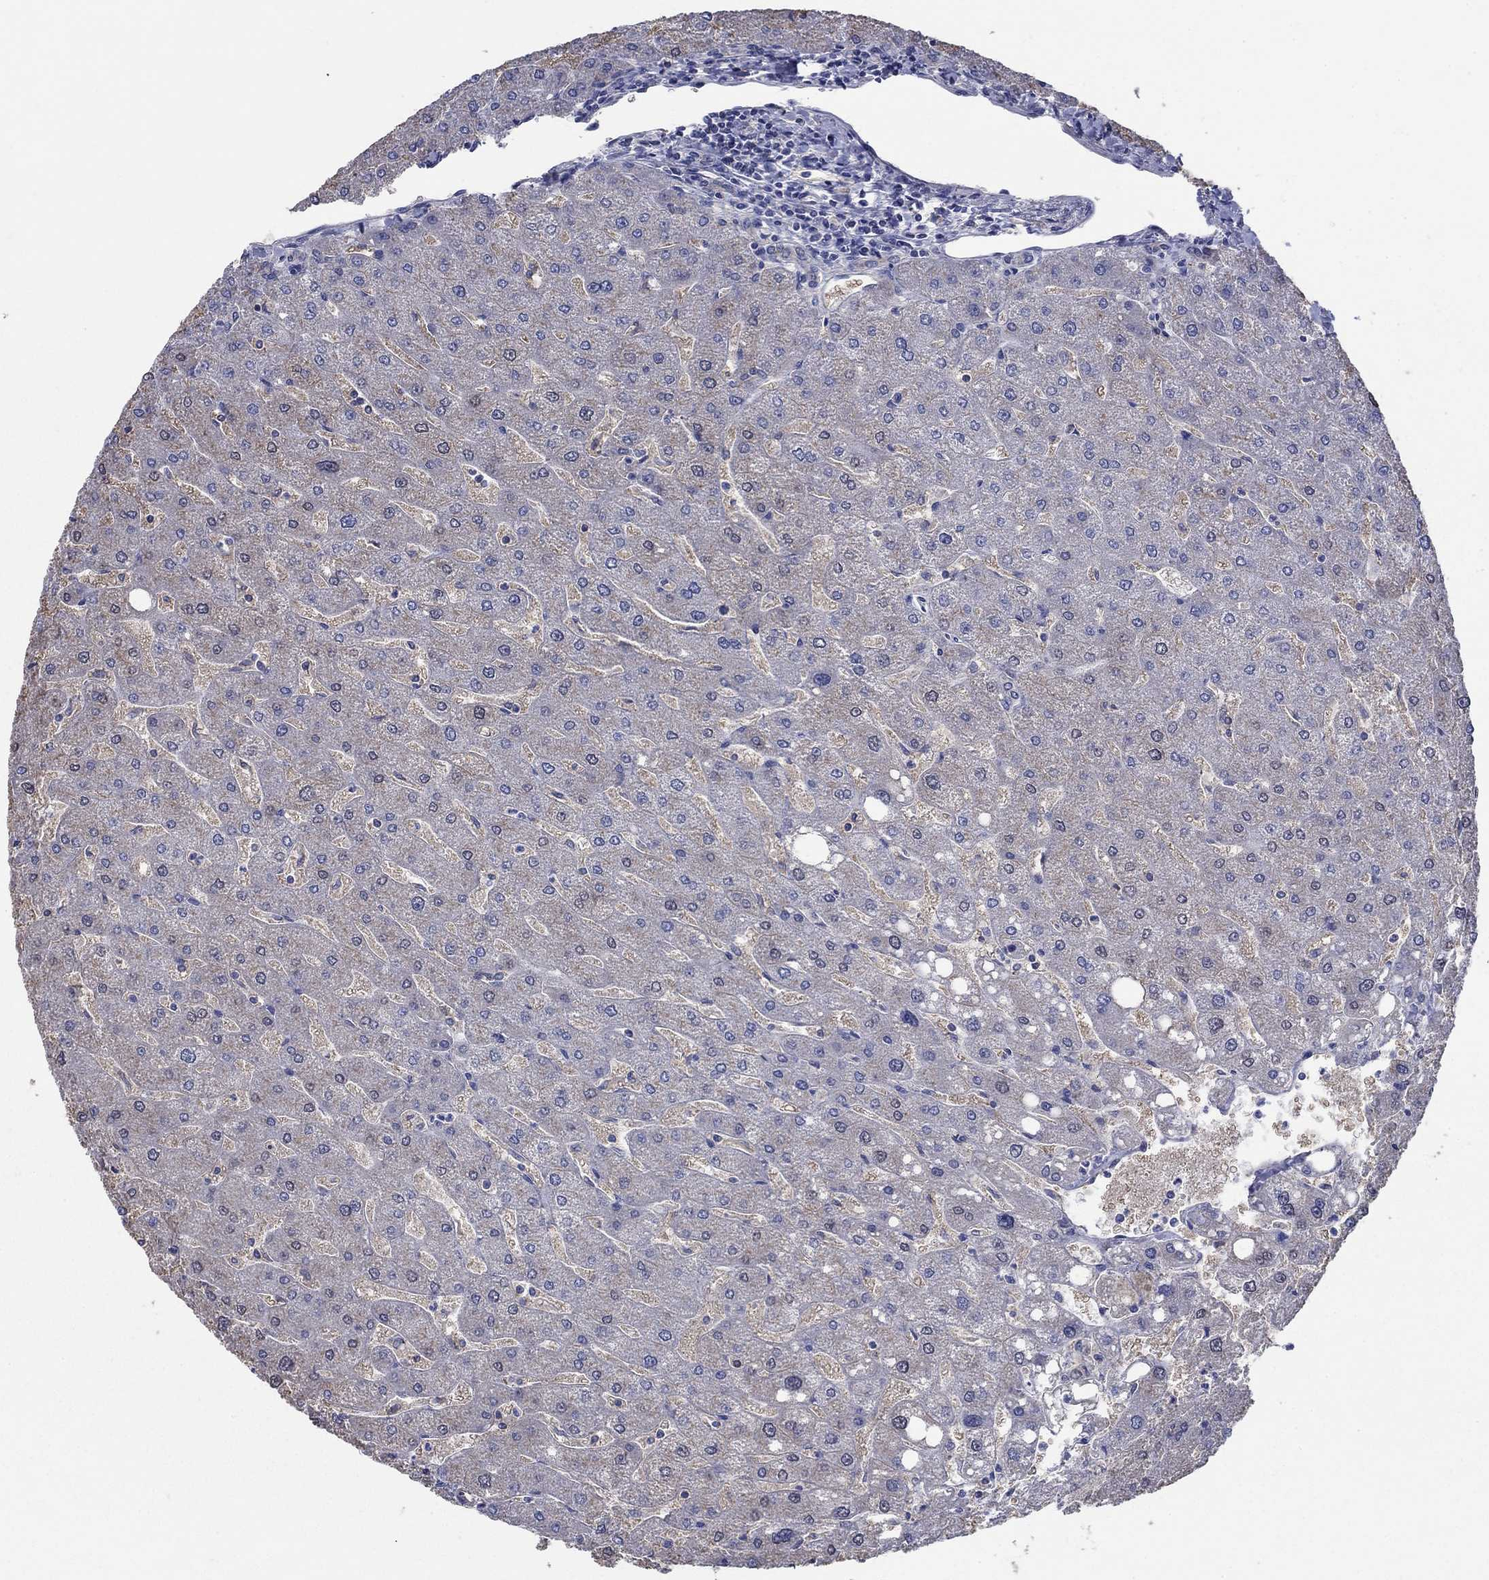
{"staining": {"intensity": "negative", "quantity": "none", "location": "none"}, "tissue": "liver", "cell_type": "Cholangiocytes", "image_type": "normal", "snomed": [{"axis": "morphology", "description": "Normal tissue, NOS"}, {"axis": "topography", "description": "Liver"}], "caption": "This micrograph is of normal liver stained with immunohistochemistry (IHC) to label a protein in brown with the nuclei are counter-stained blue. There is no expression in cholangiocytes. The staining was performed using DAB to visualize the protein expression in brown, while the nuclei were stained in blue with hematoxylin (Magnification: 20x).", "gene": "FLNC", "patient": {"sex": "male", "age": 67}}